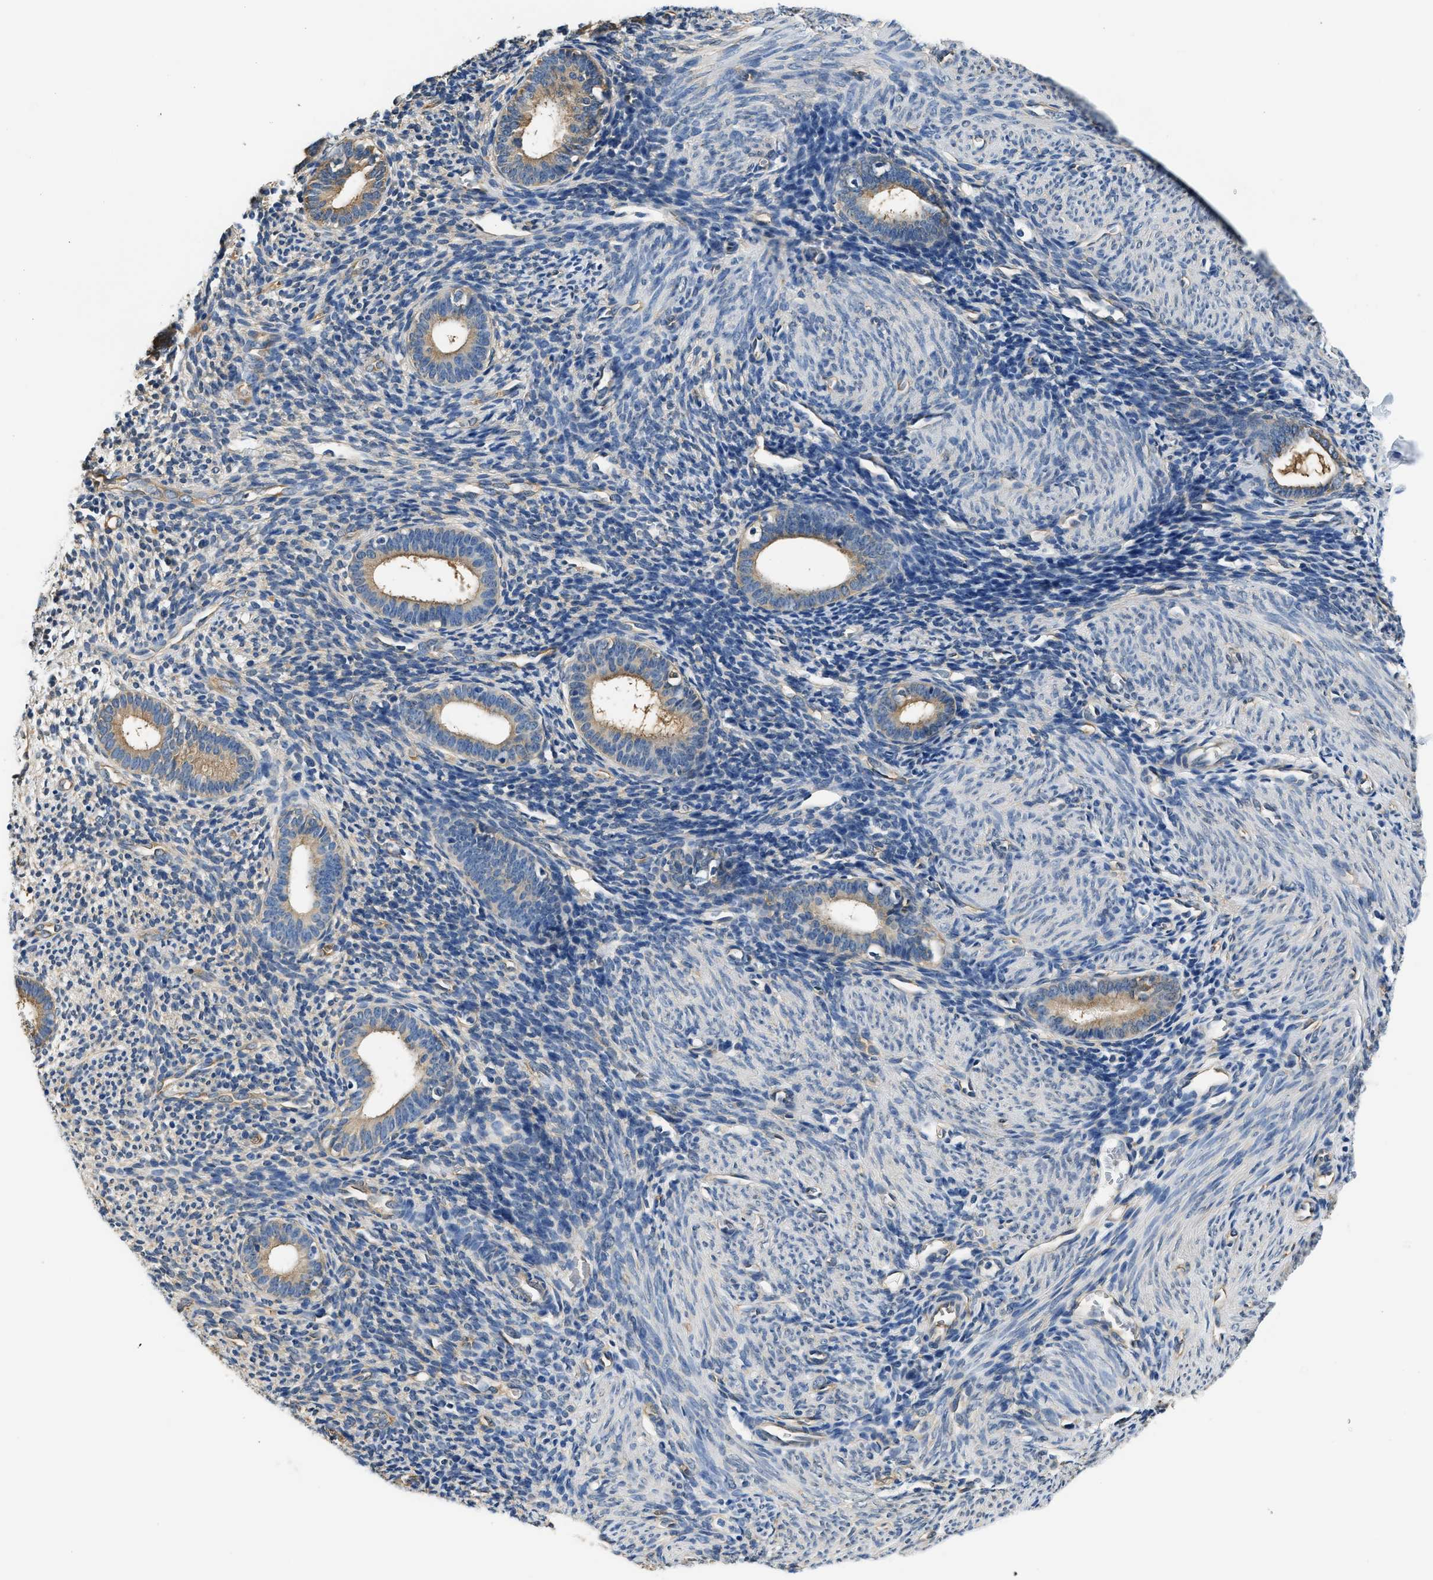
{"staining": {"intensity": "negative", "quantity": "none", "location": "none"}, "tissue": "endometrium", "cell_type": "Cells in endometrial stroma", "image_type": "normal", "snomed": [{"axis": "morphology", "description": "Normal tissue, NOS"}, {"axis": "morphology", "description": "Adenocarcinoma, NOS"}, {"axis": "topography", "description": "Endometrium"}], "caption": "Human endometrium stained for a protein using immunohistochemistry (IHC) exhibits no staining in cells in endometrial stroma.", "gene": "PPP2R1B", "patient": {"sex": "female", "age": 57}}